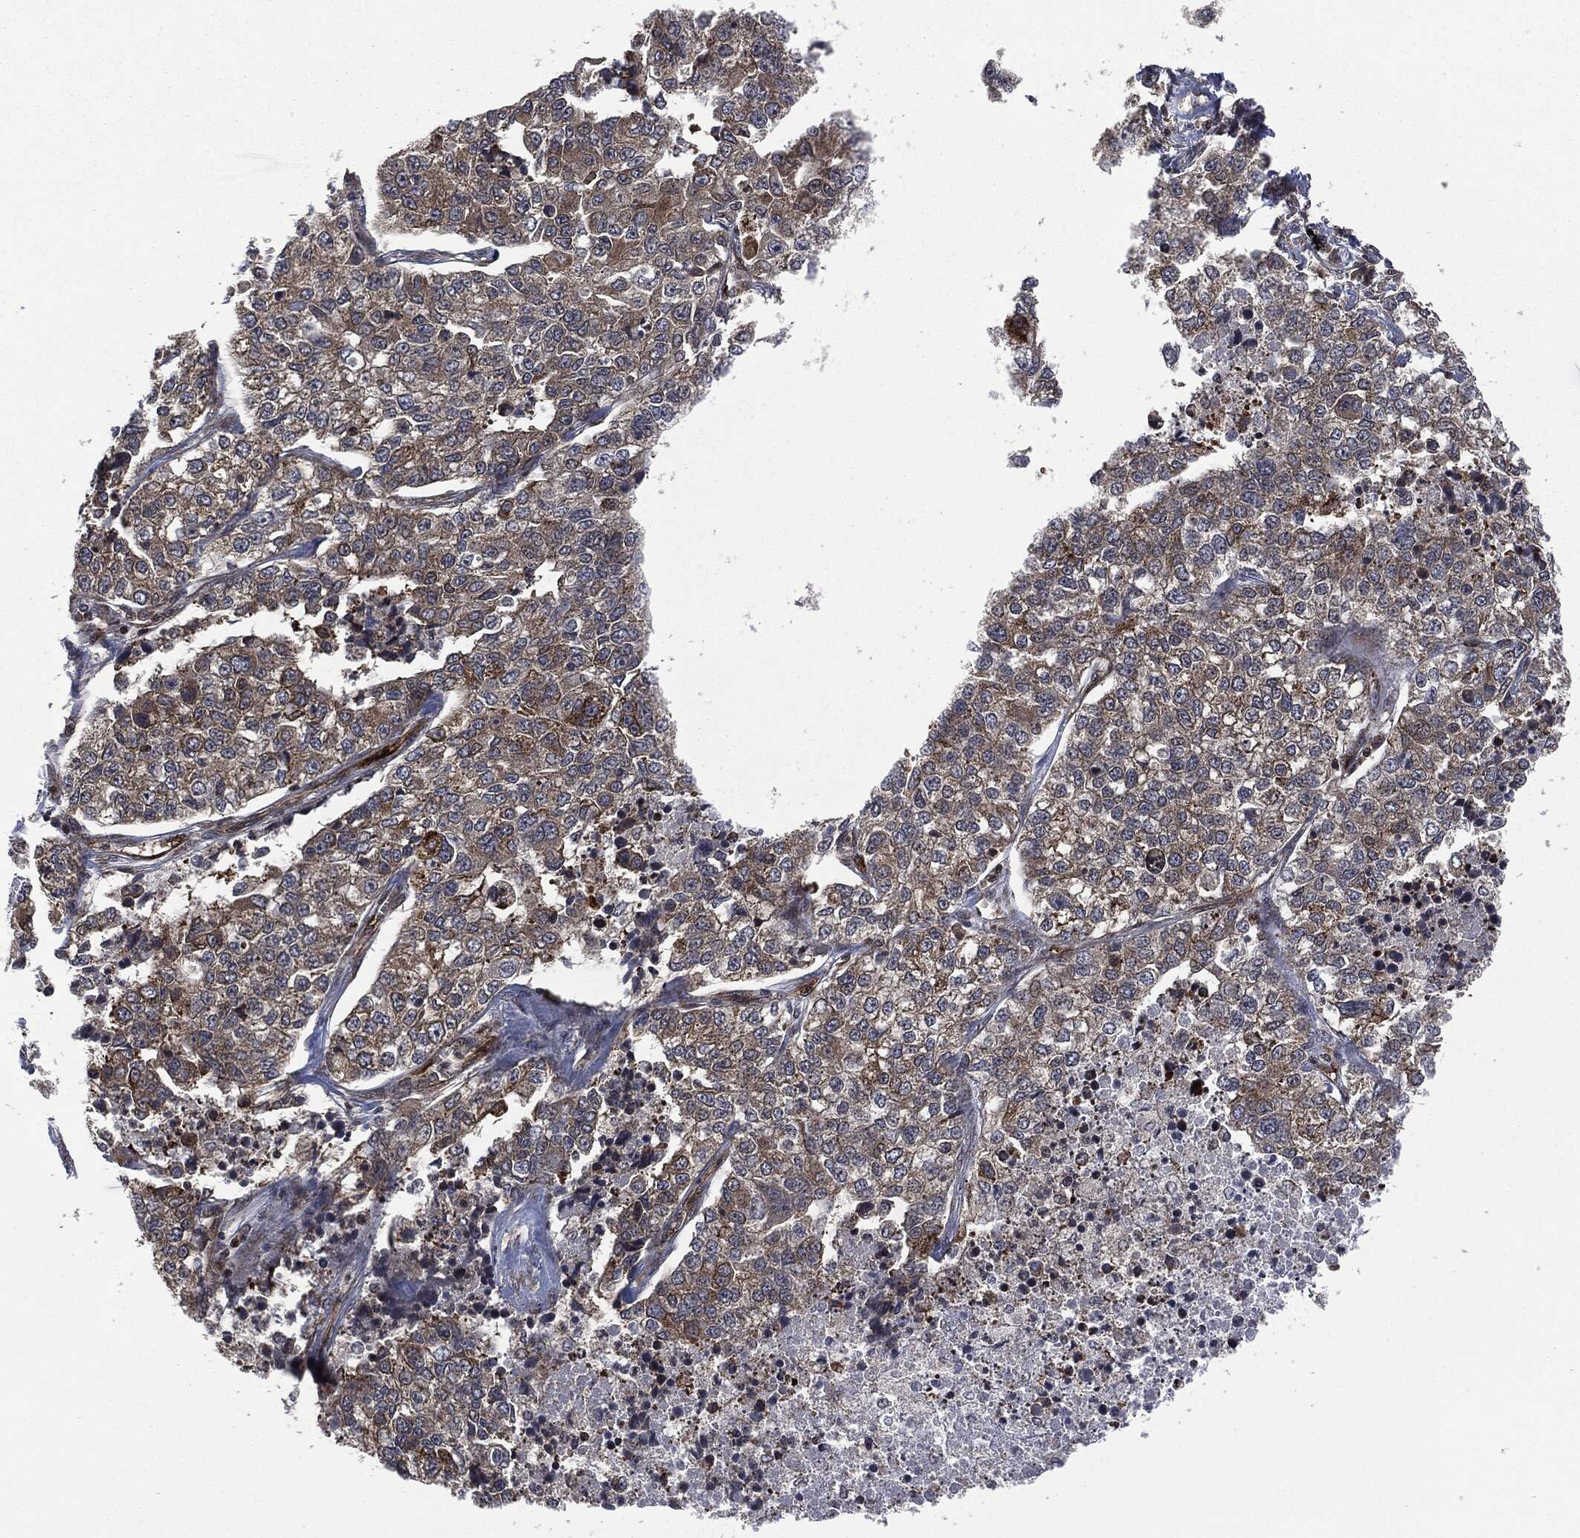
{"staining": {"intensity": "moderate", "quantity": "<25%", "location": "cytoplasmic/membranous"}, "tissue": "lung cancer", "cell_type": "Tumor cells", "image_type": "cancer", "snomed": [{"axis": "morphology", "description": "Adenocarcinoma, NOS"}, {"axis": "topography", "description": "Lung"}], "caption": "Immunohistochemistry histopathology image of neoplastic tissue: human lung cancer (adenocarcinoma) stained using immunohistochemistry reveals low levels of moderate protein expression localized specifically in the cytoplasmic/membranous of tumor cells, appearing as a cytoplasmic/membranous brown color.", "gene": "HRAS", "patient": {"sex": "male", "age": 49}}